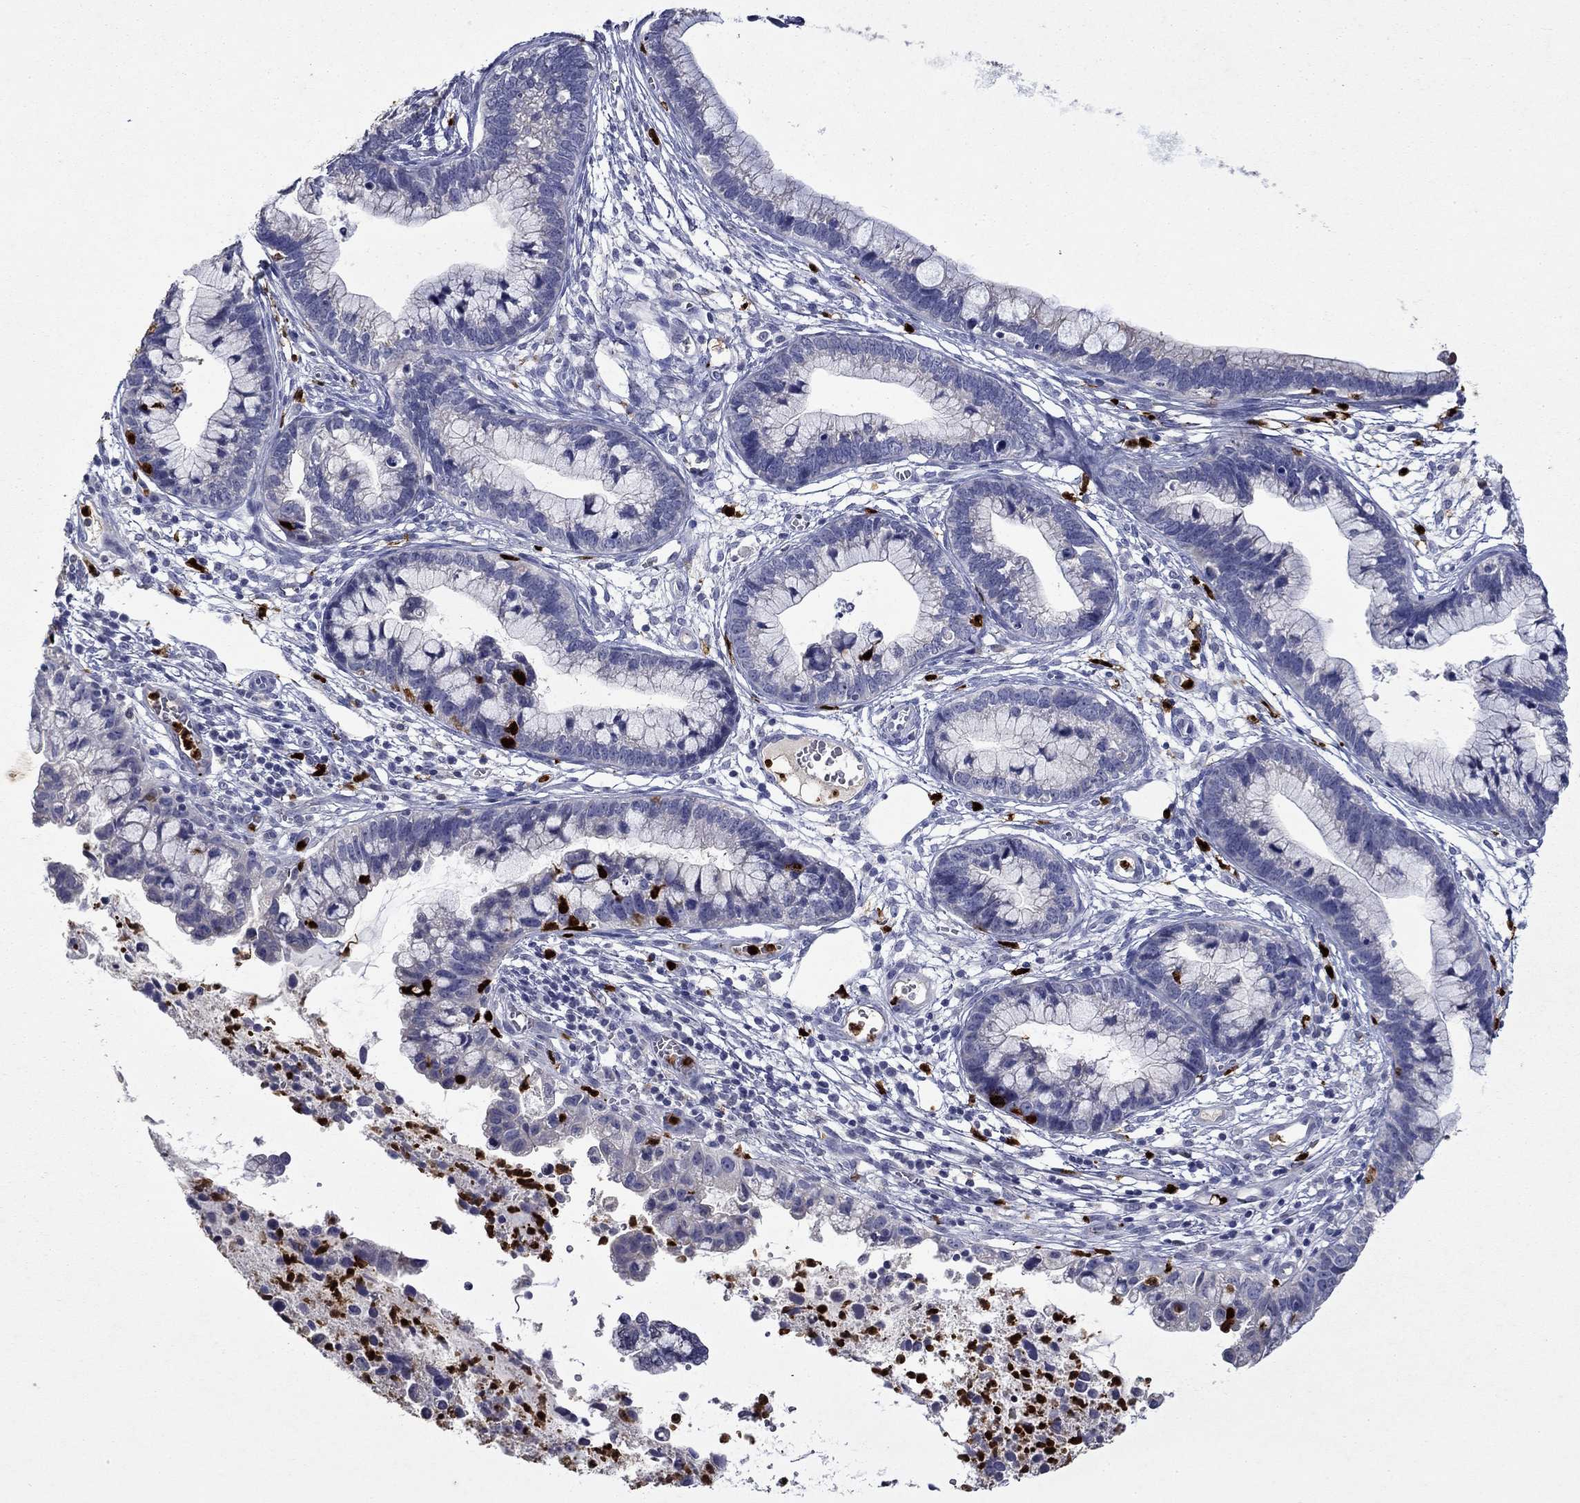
{"staining": {"intensity": "negative", "quantity": "none", "location": "none"}, "tissue": "cervical cancer", "cell_type": "Tumor cells", "image_type": "cancer", "snomed": [{"axis": "morphology", "description": "Adenocarcinoma, NOS"}, {"axis": "topography", "description": "Cervix"}], "caption": "High power microscopy micrograph of an immunohistochemistry (IHC) image of adenocarcinoma (cervical), revealing no significant staining in tumor cells.", "gene": "IRF5", "patient": {"sex": "female", "age": 44}}